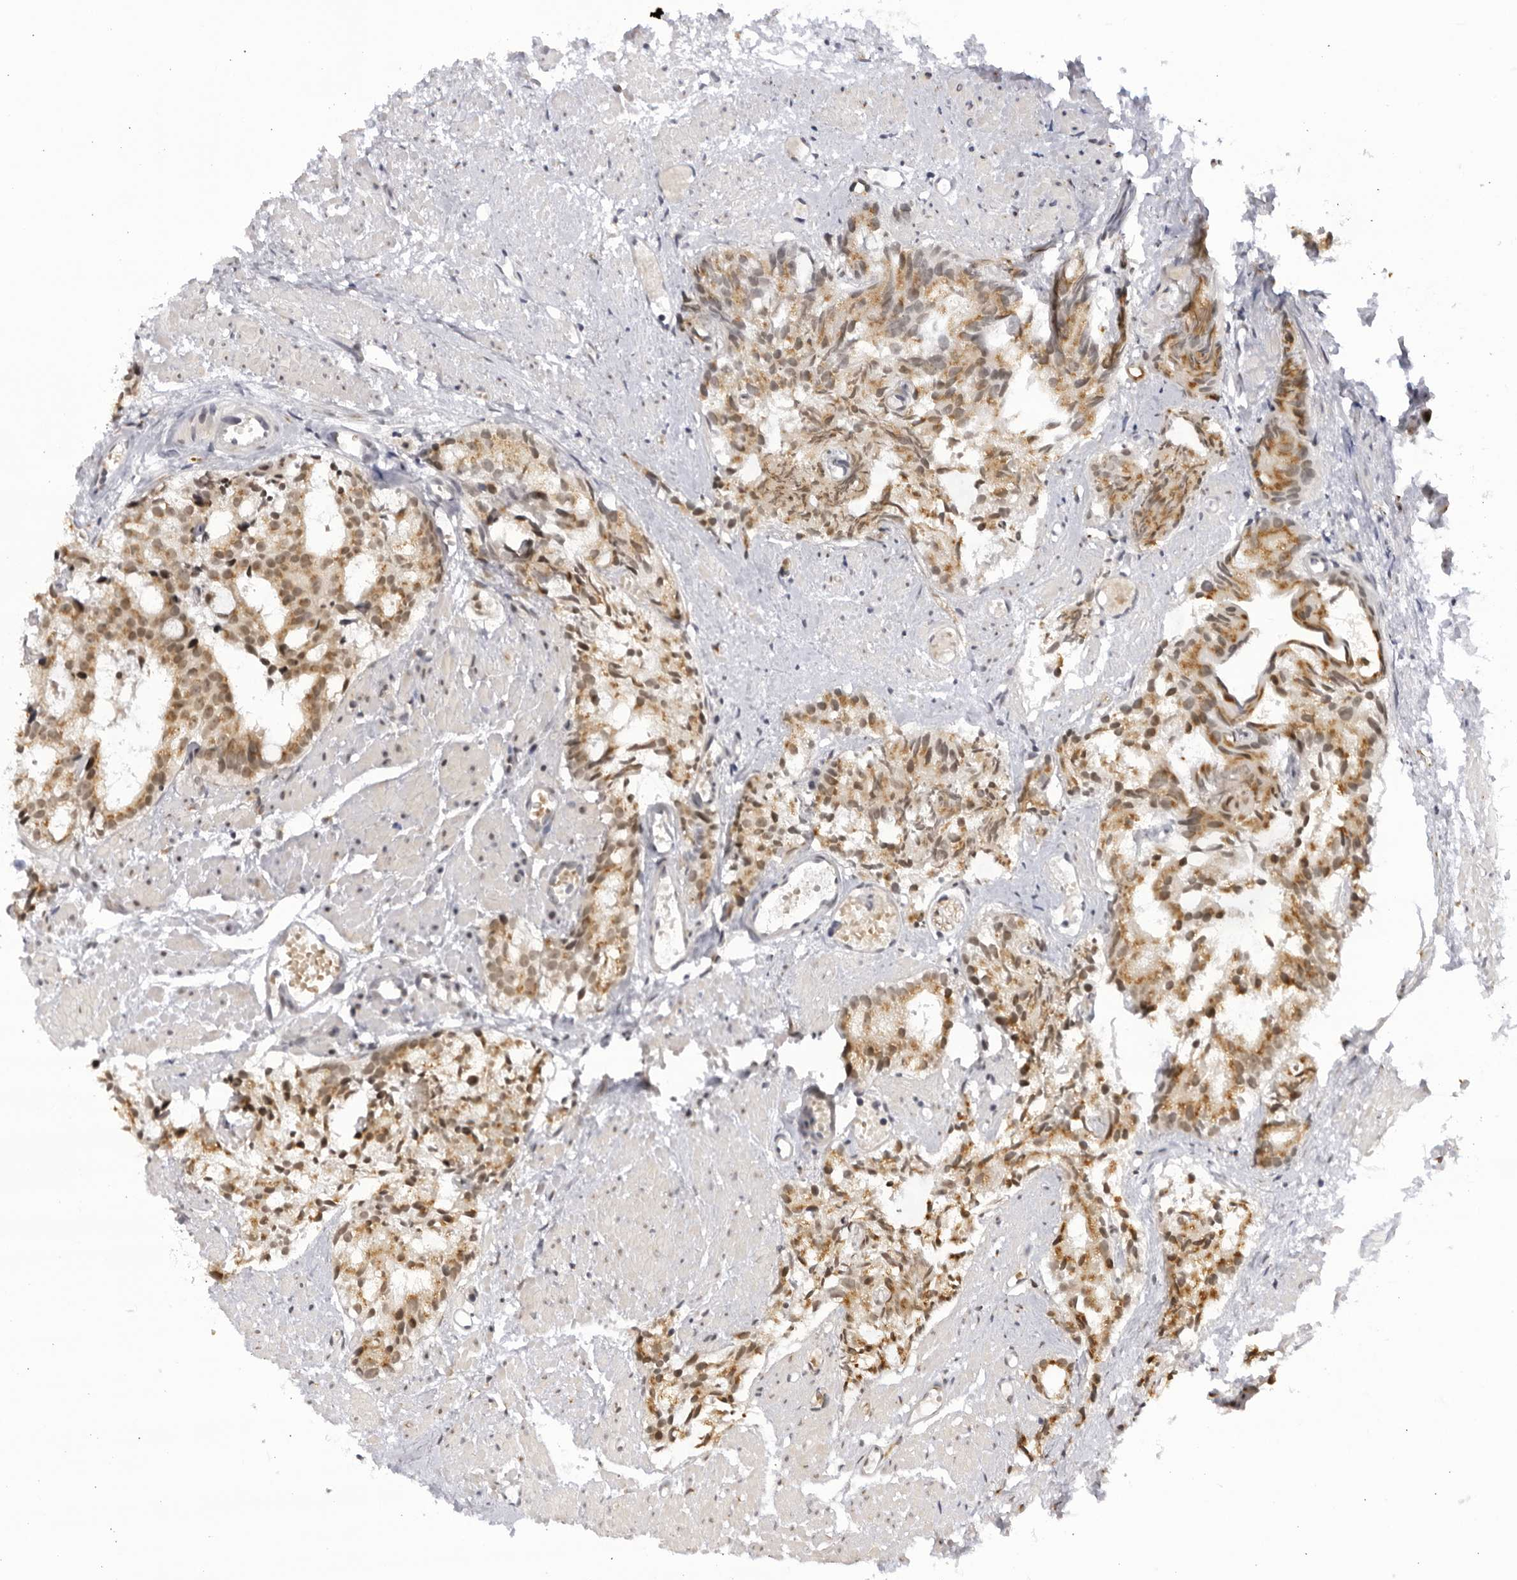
{"staining": {"intensity": "weak", "quantity": ">75%", "location": "cytoplasmic/membranous,nuclear"}, "tissue": "prostate cancer", "cell_type": "Tumor cells", "image_type": "cancer", "snomed": [{"axis": "morphology", "description": "Adenocarcinoma, Low grade"}, {"axis": "topography", "description": "Prostate"}], "caption": "Weak cytoplasmic/membranous and nuclear expression is present in approximately >75% of tumor cells in prostate adenocarcinoma (low-grade).", "gene": "RASGEF1C", "patient": {"sex": "male", "age": 88}}